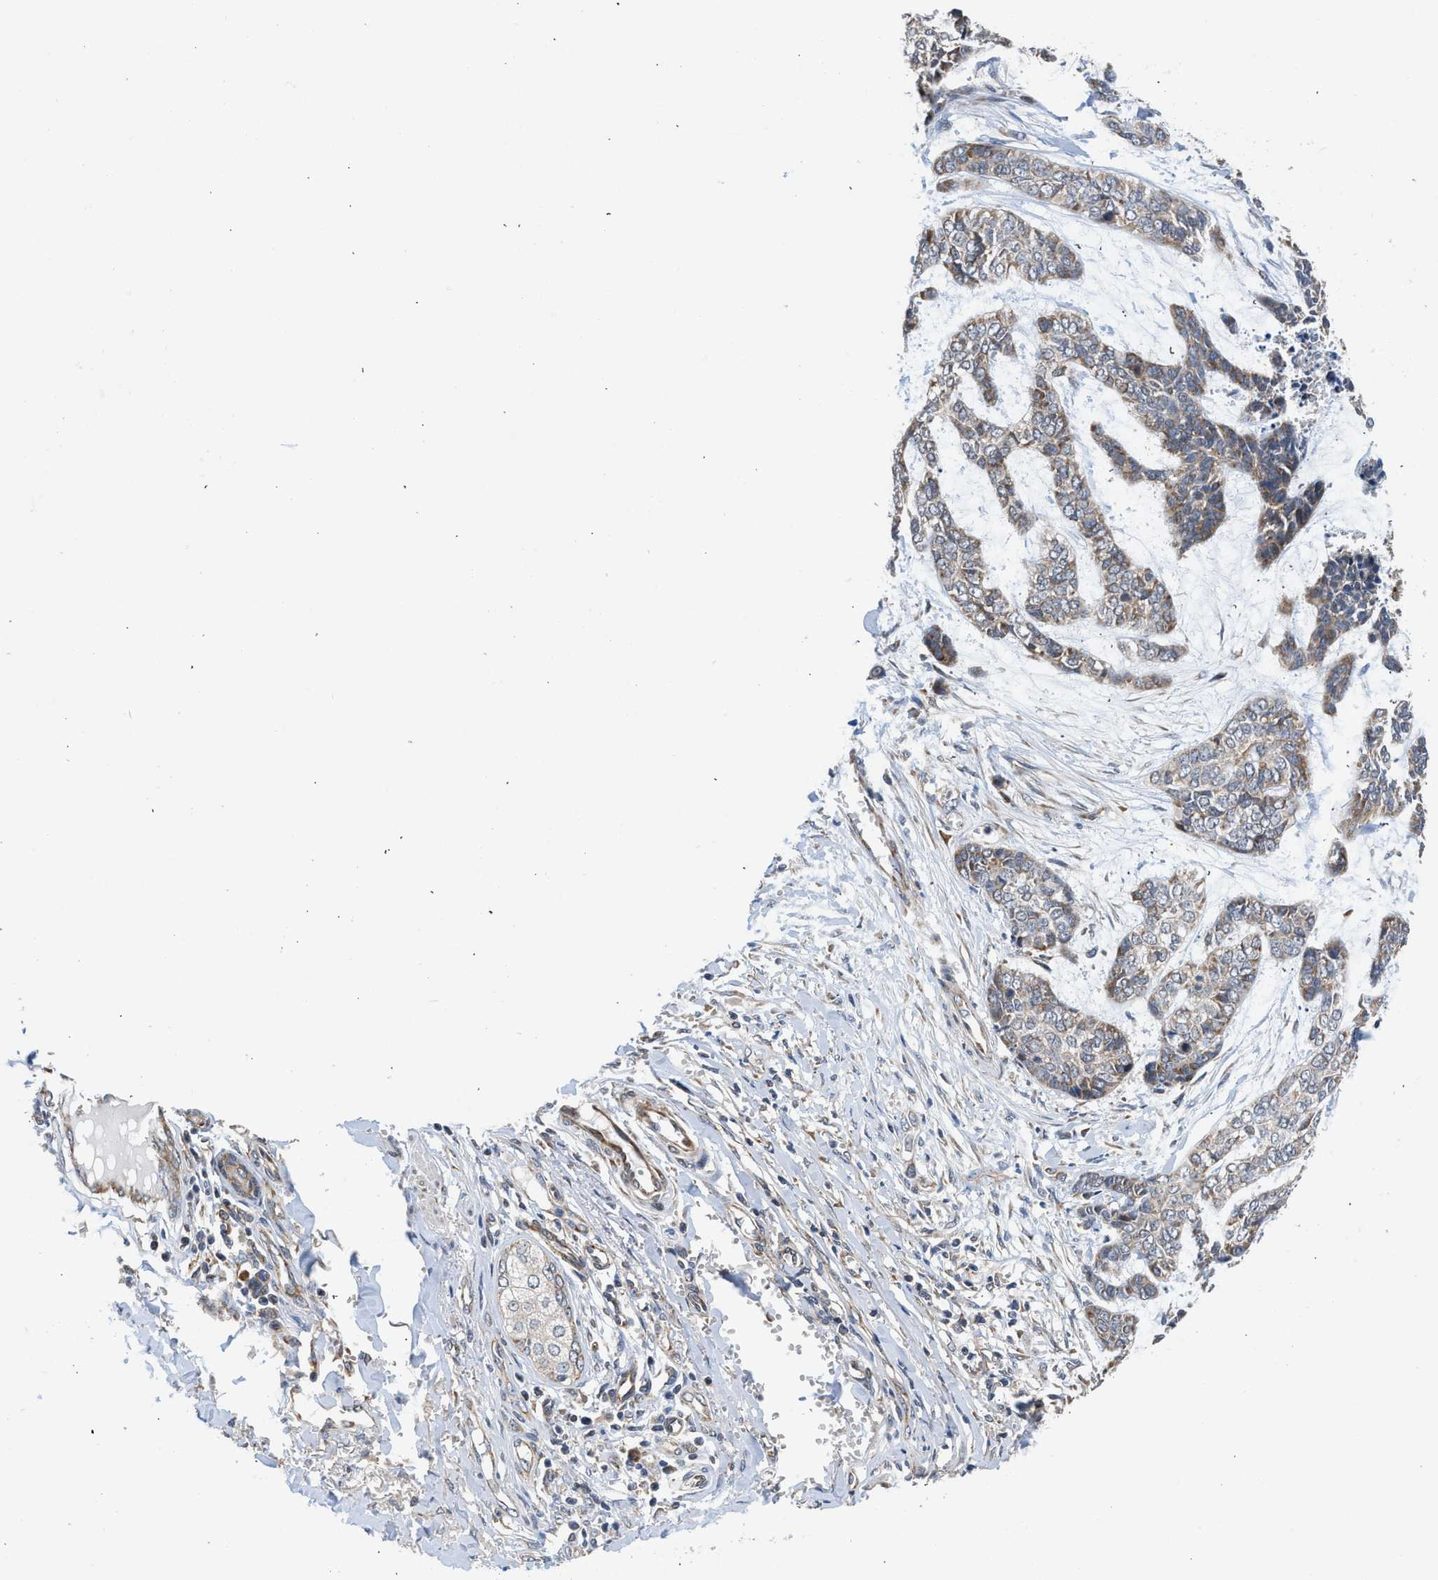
{"staining": {"intensity": "moderate", "quantity": "<25%", "location": "cytoplasmic/membranous"}, "tissue": "skin cancer", "cell_type": "Tumor cells", "image_type": "cancer", "snomed": [{"axis": "morphology", "description": "Basal cell carcinoma"}, {"axis": "topography", "description": "Skin"}], "caption": "The histopathology image exhibits immunohistochemical staining of skin basal cell carcinoma. There is moderate cytoplasmic/membranous staining is appreciated in approximately <25% of tumor cells. The protein is stained brown, and the nuclei are stained in blue (DAB (3,3'-diaminobenzidine) IHC with brightfield microscopy, high magnification).", "gene": "POLG2", "patient": {"sex": "female", "age": 64}}